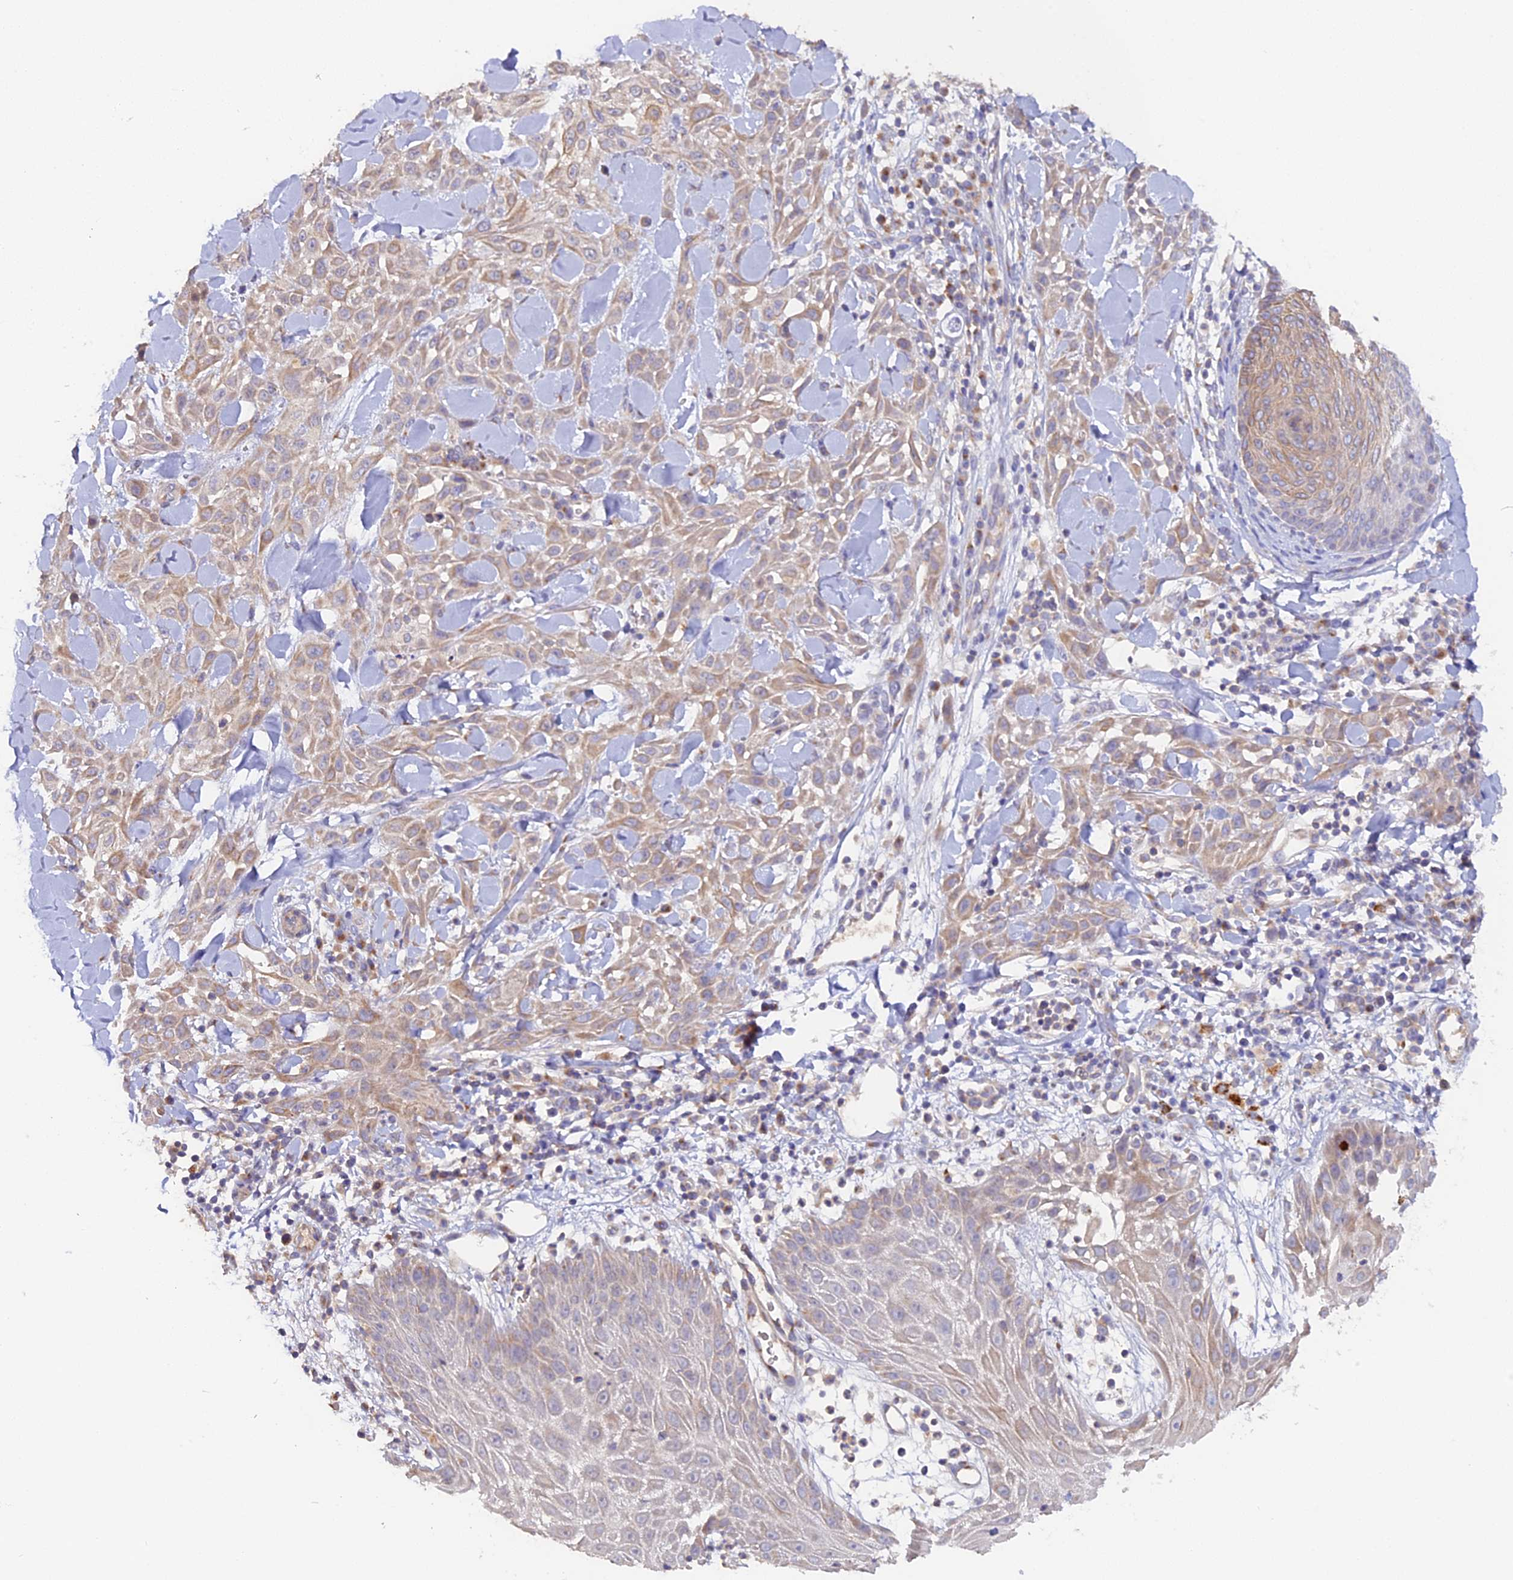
{"staining": {"intensity": "weak", "quantity": "25%-75%", "location": "cytoplasmic/membranous"}, "tissue": "skin cancer", "cell_type": "Tumor cells", "image_type": "cancer", "snomed": [{"axis": "morphology", "description": "Squamous cell carcinoma, NOS"}, {"axis": "topography", "description": "Skin"}], "caption": "The immunohistochemical stain highlights weak cytoplasmic/membranous positivity in tumor cells of skin cancer (squamous cell carcinoma) tissue.", "gene": "TANGO6", "patient": {"sex": "male", "age": 24}}